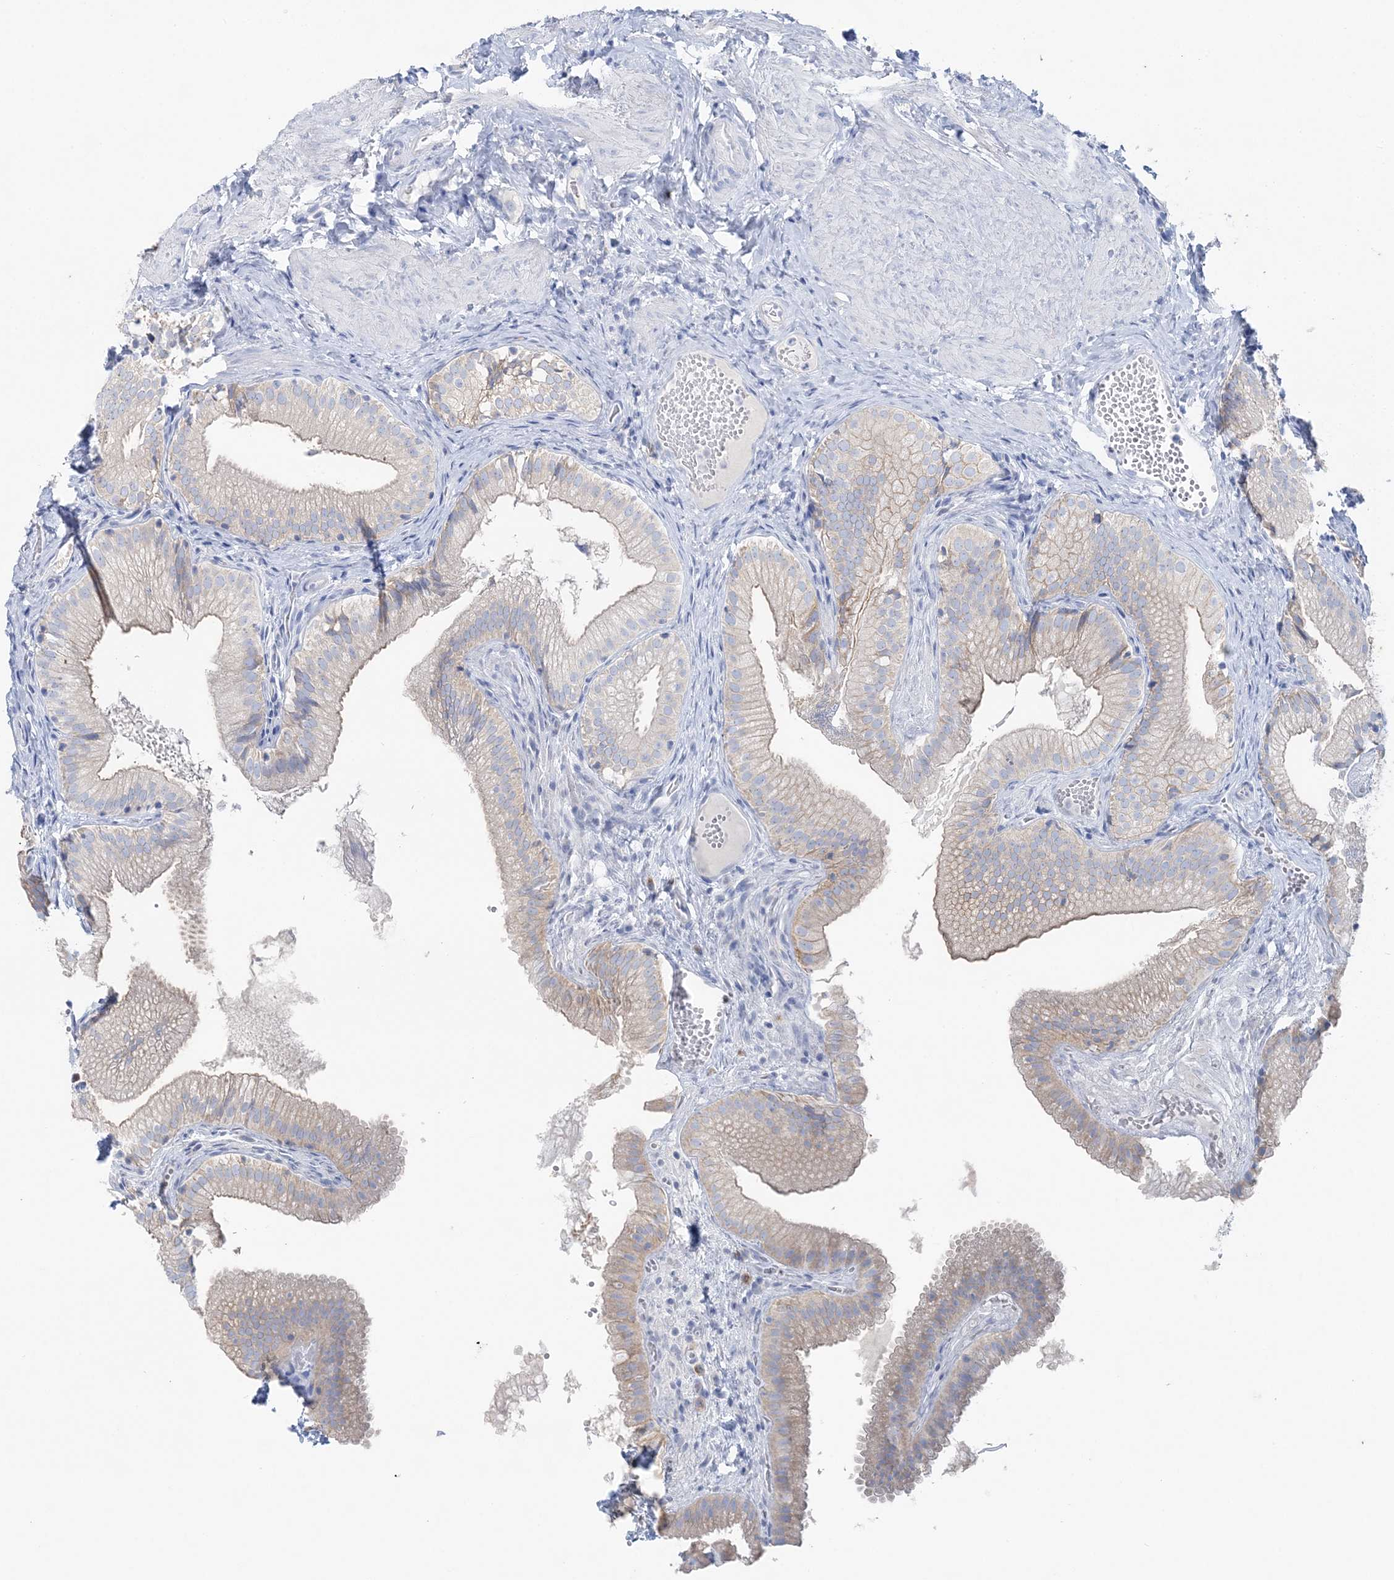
{"staining": {"intensity": "weak", "quantity": "<25%", "location": "cytoplasmic/membranous"}, "tissue": "gallbladder", "cell_type": "Glandular cells", "image_type": "normal", "snomed": [{"axis": "morphology", "description": "Normal tissue, NOS"}, {"axis": "topography", "description": "Gallbladder"}], "caption": "IHC of normal gallbladder reveals no positivity in glandular cells.", "gene": "SLC5A6", "patient": {"sex": "female", "age": 30}}